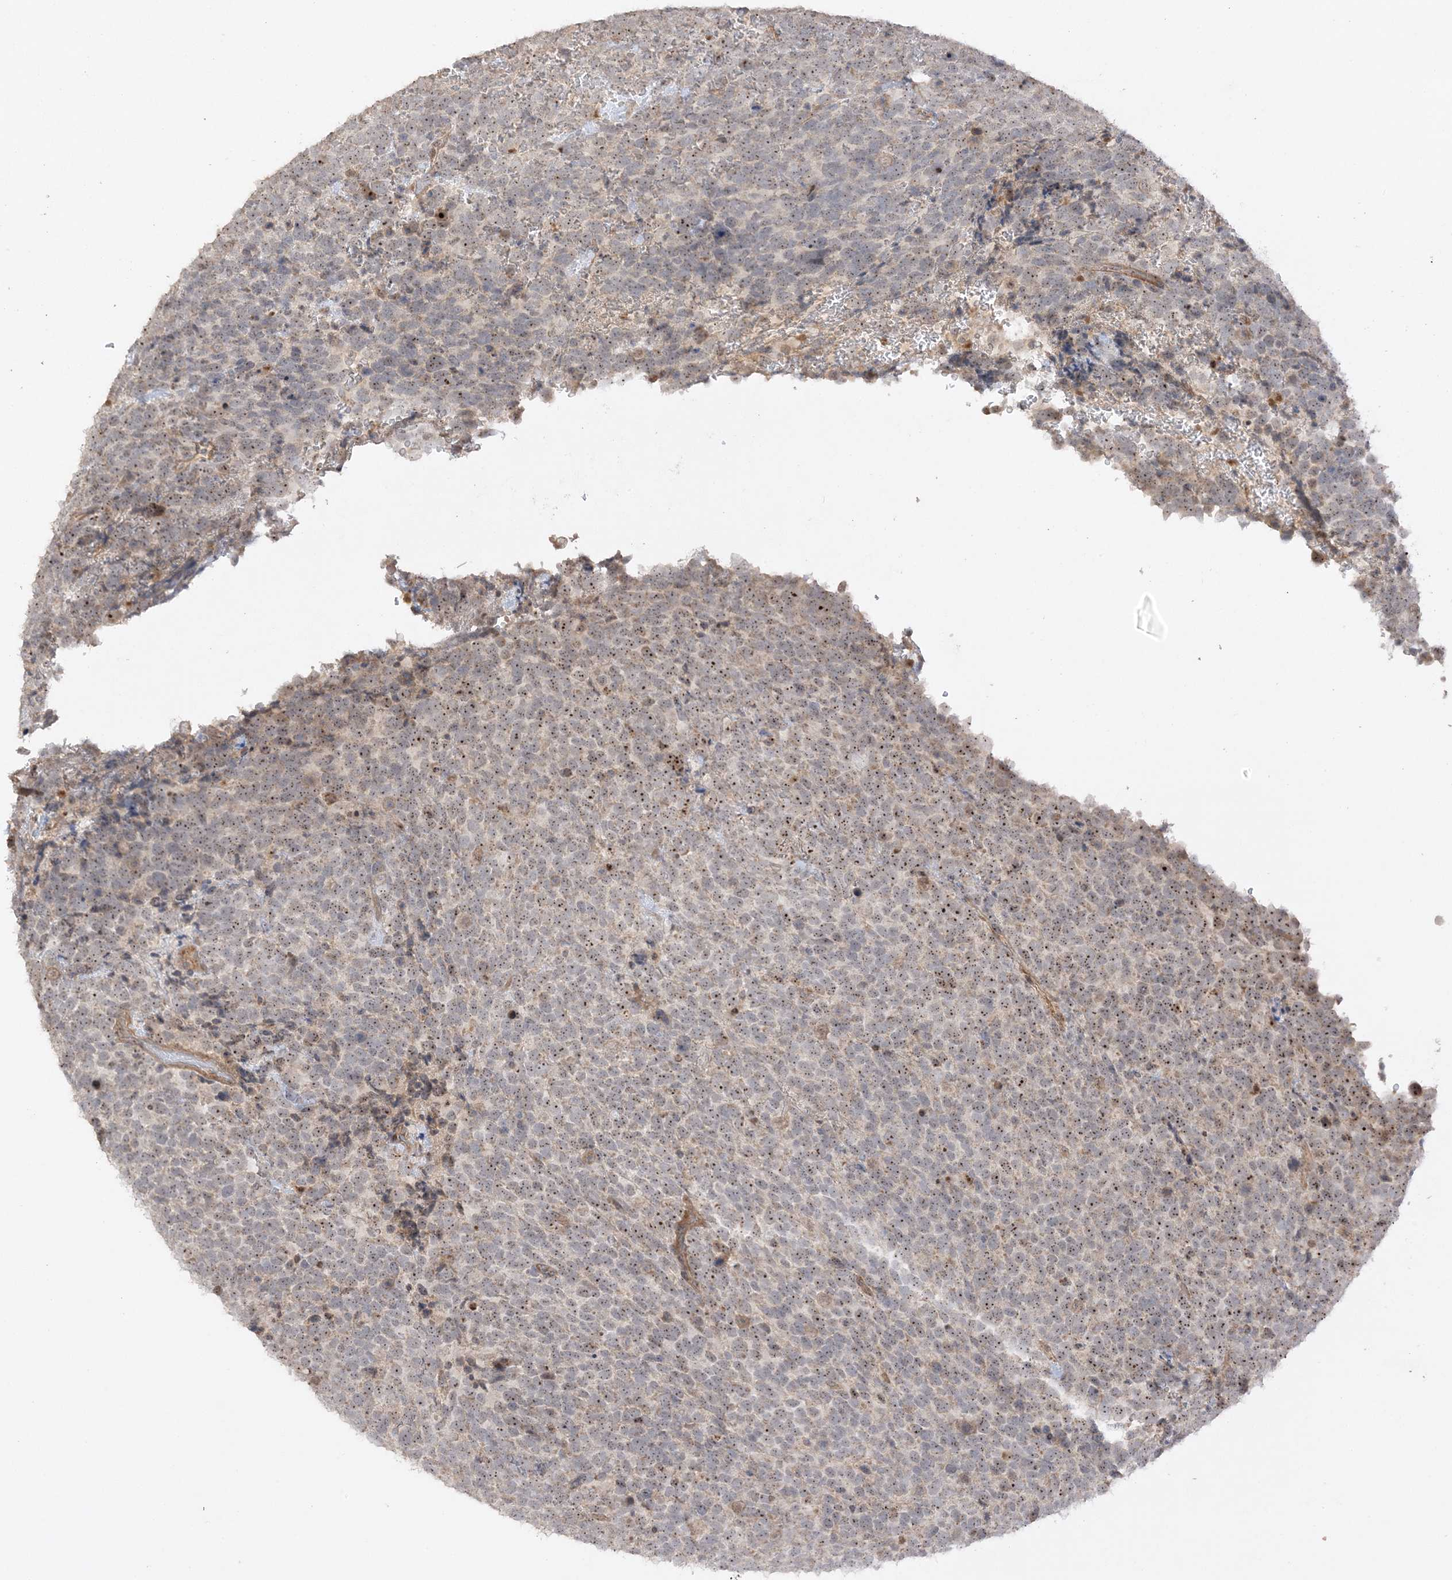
{"staining": {"intensity": "moderate", "quantity": "25%-75%", "location": "nuclear"}, "tissue": "urothelial cancer", "cell_type": "Tumor cells", "image_type": "cancer", "snomed": [{"axis": "morphology", "description": "Urothelial carcinoma, High grade"}, {"axis": "topography", "description": "Urinary bladder"}], "caption": "Immunohistochemistry histopathology image of neoplastic tissue: human urothelial cancer stained using immunohistochemistry demonstrates medium levels of moderate protein expression localized specifically in the nuclear of tumor cells, appearing as a nuclear brown color.", "gene": "DDX18", "patient": {"sex": "female", "age": 82}}